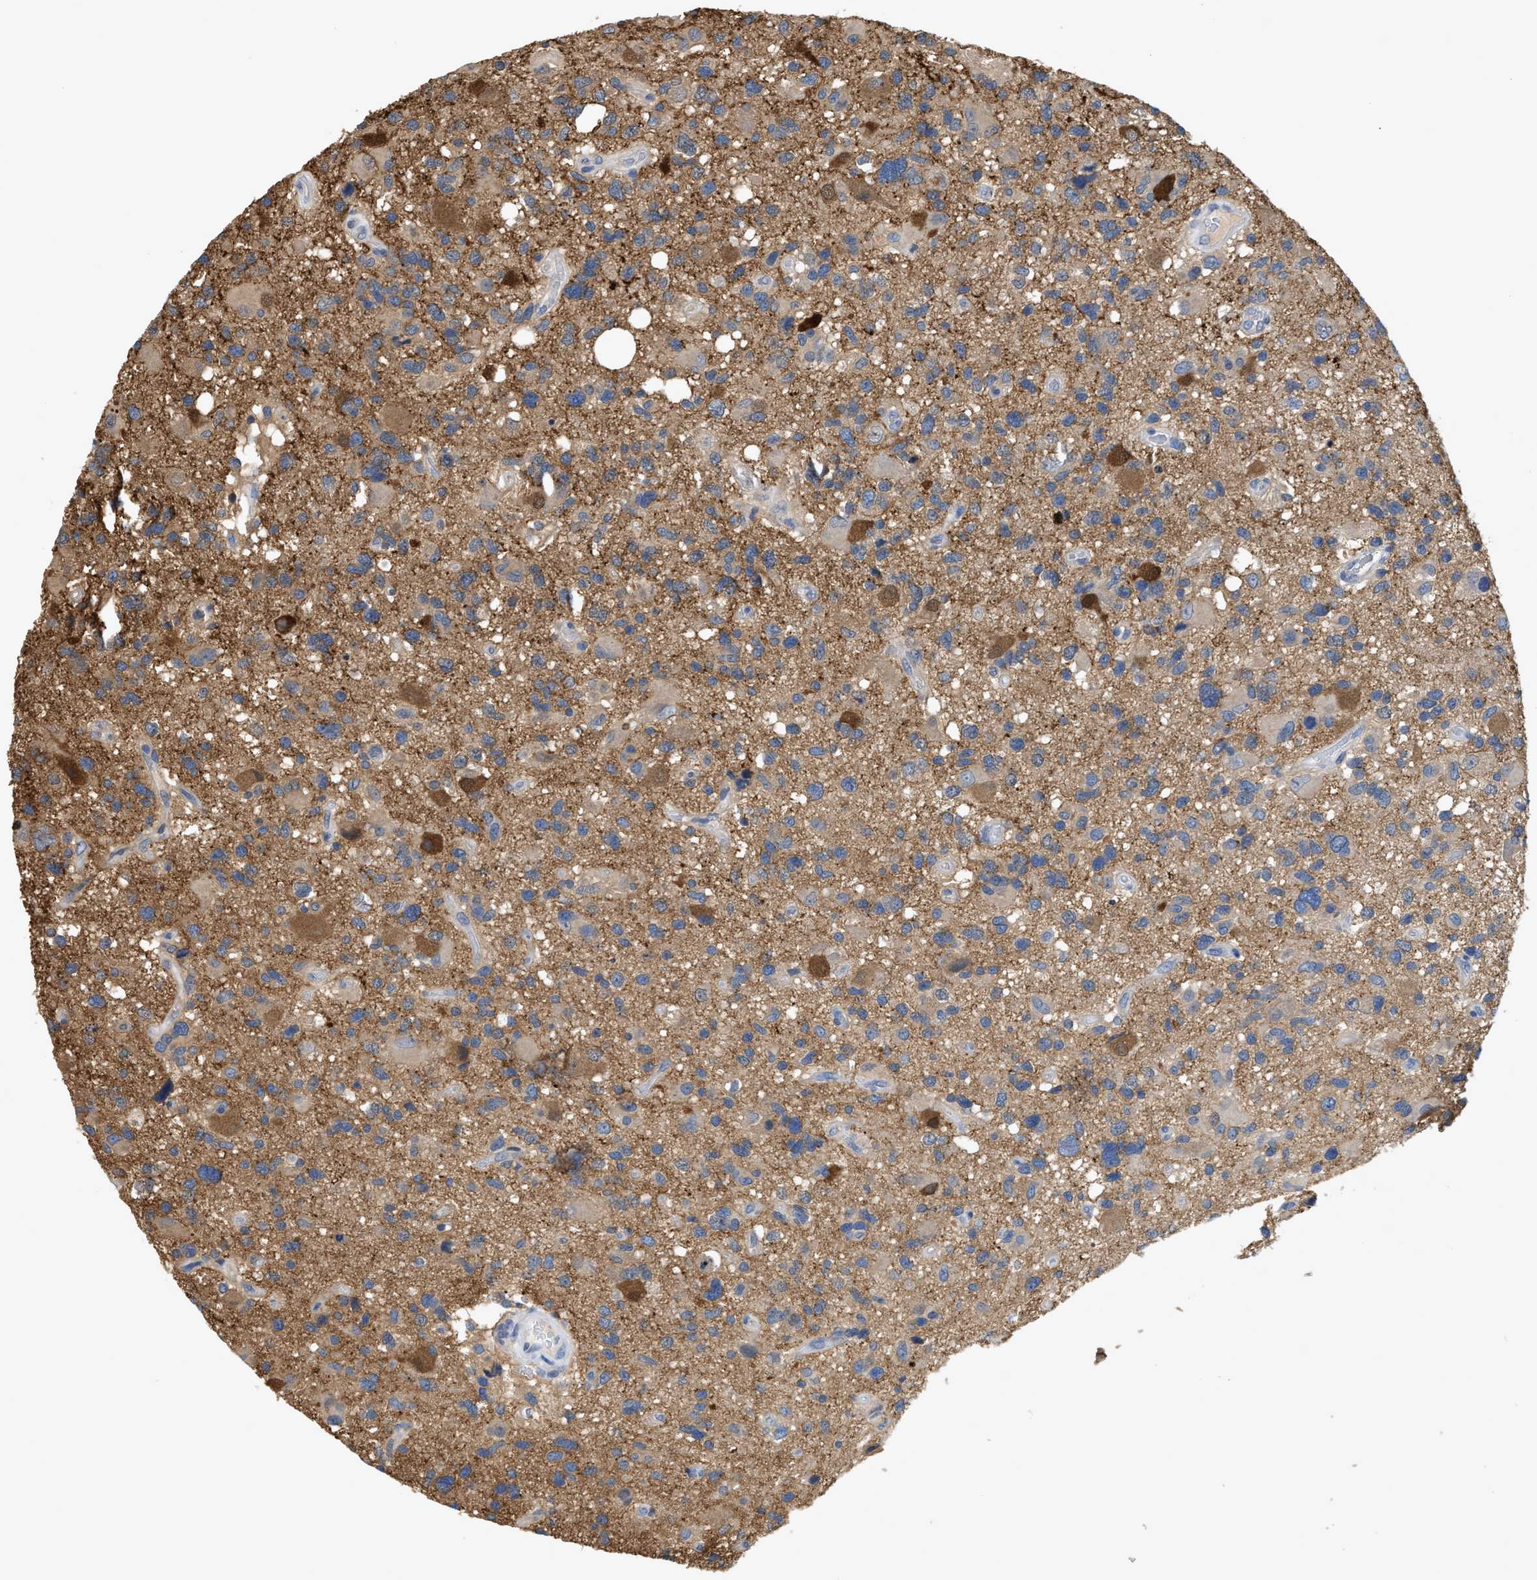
{"staining": {"intensity": "moderate", "quantity": ">75%", "location": "cytoplasmic/membranous"}, "tissue": "glioma", "cell_type": "Tumor cells", "image_type": "cancer", "snomed": [{"axis": "morphology", "description": "Glioma, malignant, High grade"}, {"axis": "topography", "description": "Brain"}], "caption": "Protein staining reveals moderate cytoplasmic/membranous positivity in about >75% of tumor cells in malignant glioma (high-grade). The protein is stained brown, and the nuclei are stained in blue (DAB IHC with brightfield microscopy, high magnification).", "gene": "CRYM", "patient": {"sex": "male", "age": 33}}